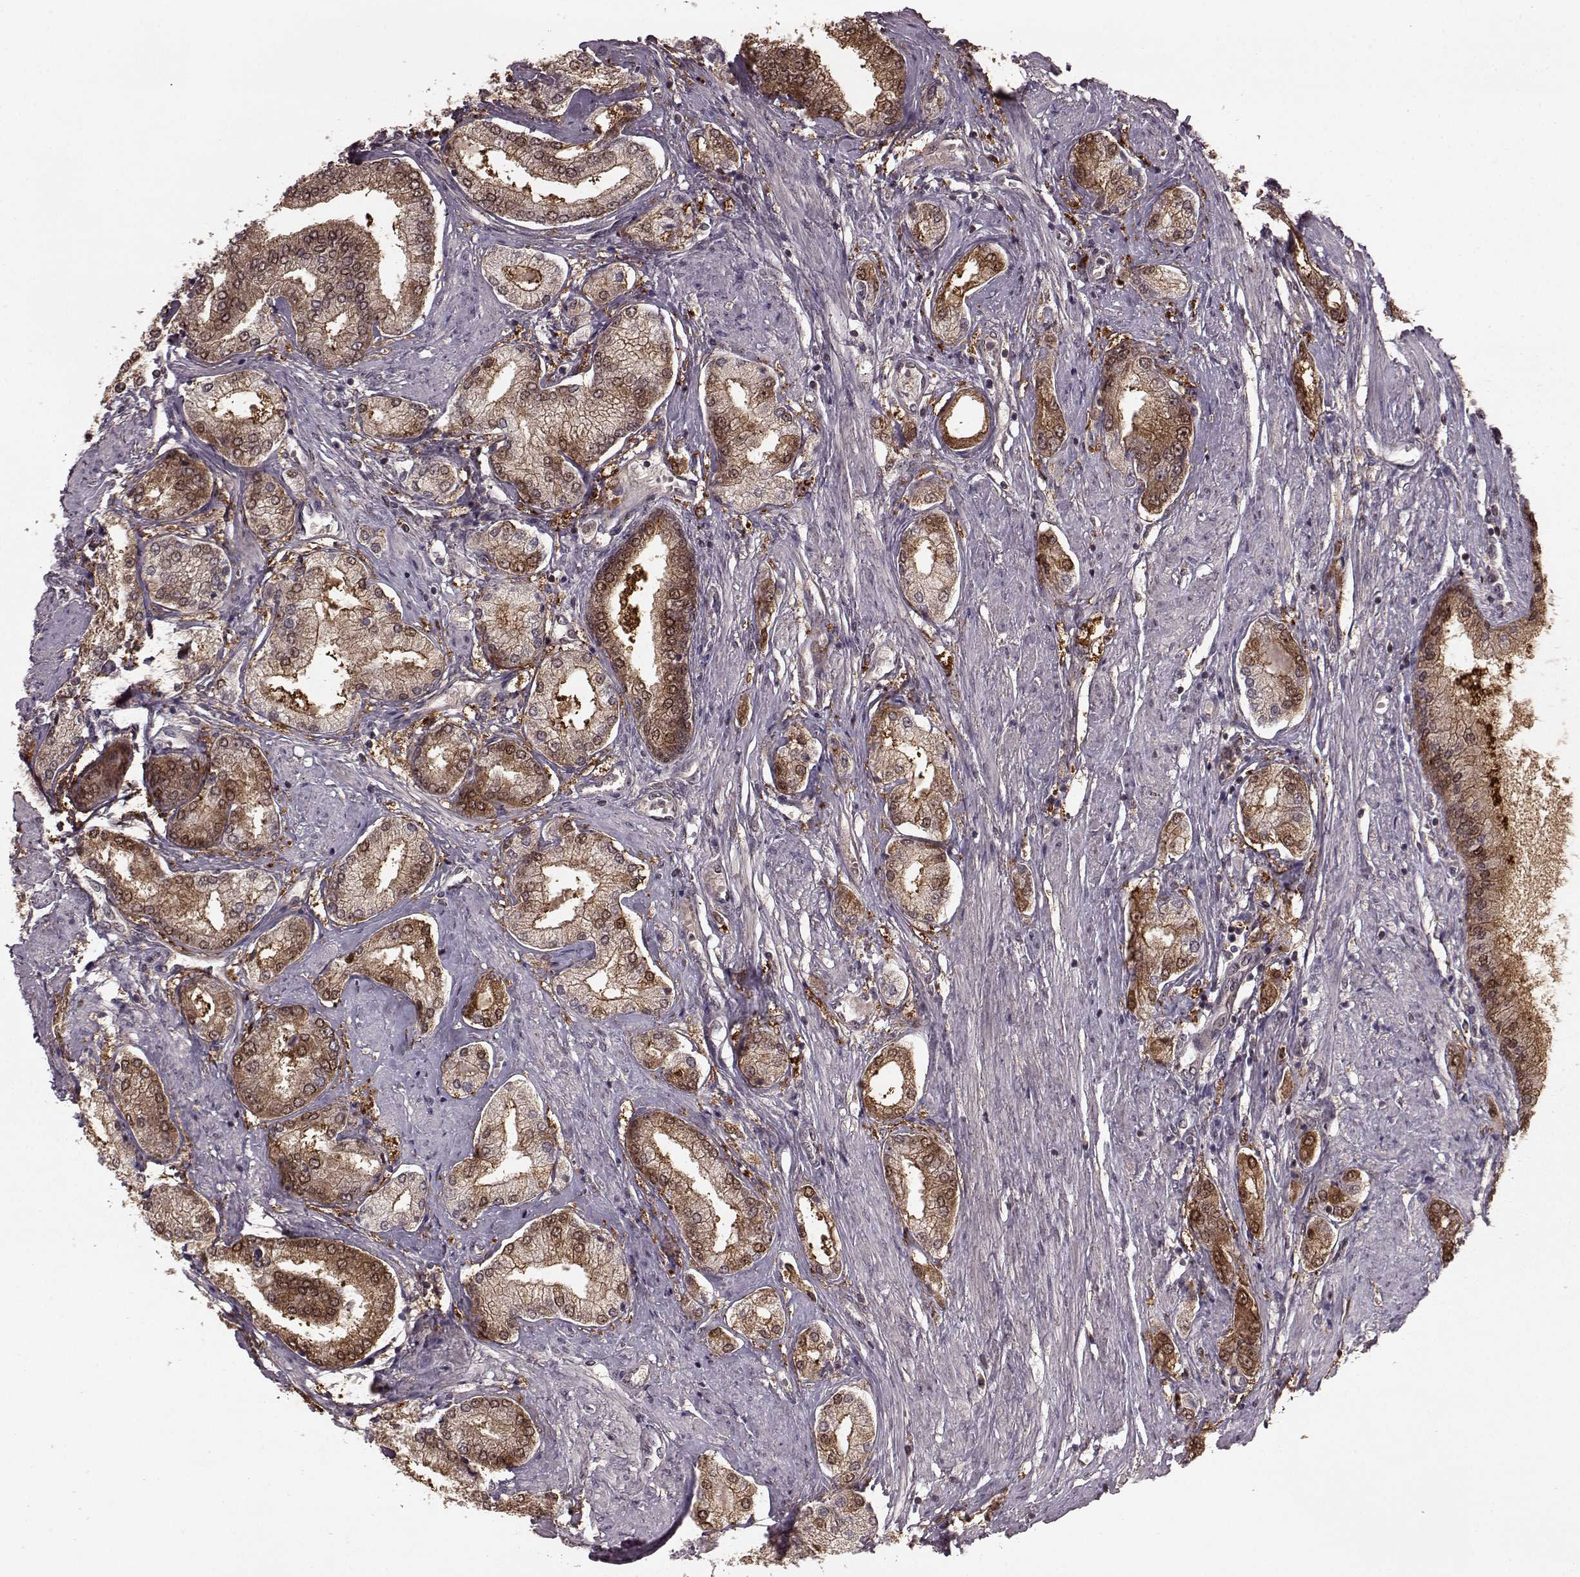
{"staining": {"intensity": "moderate", "quantity": "25%-75%", "location": "cytoplasmic/membranous,nuclear"}, "tissue": "prostate cancer", "cell_type": "Tumor cells", "image_type": "cancer", "snomed": [{"axis": "morphology", "description": "Adenocarcinoma, NOS"}, {"axis": "topography", "description": "Prostate"}], "caption": "This image shows IHC staining of human prostate adenocarcinoma, with medium moderate cytoplasmic/membranous and nuclear staining in approximately 25%-75% of tumor cells.", "gene": "GSS", "patient": {"sex": "male", "age": 63}}